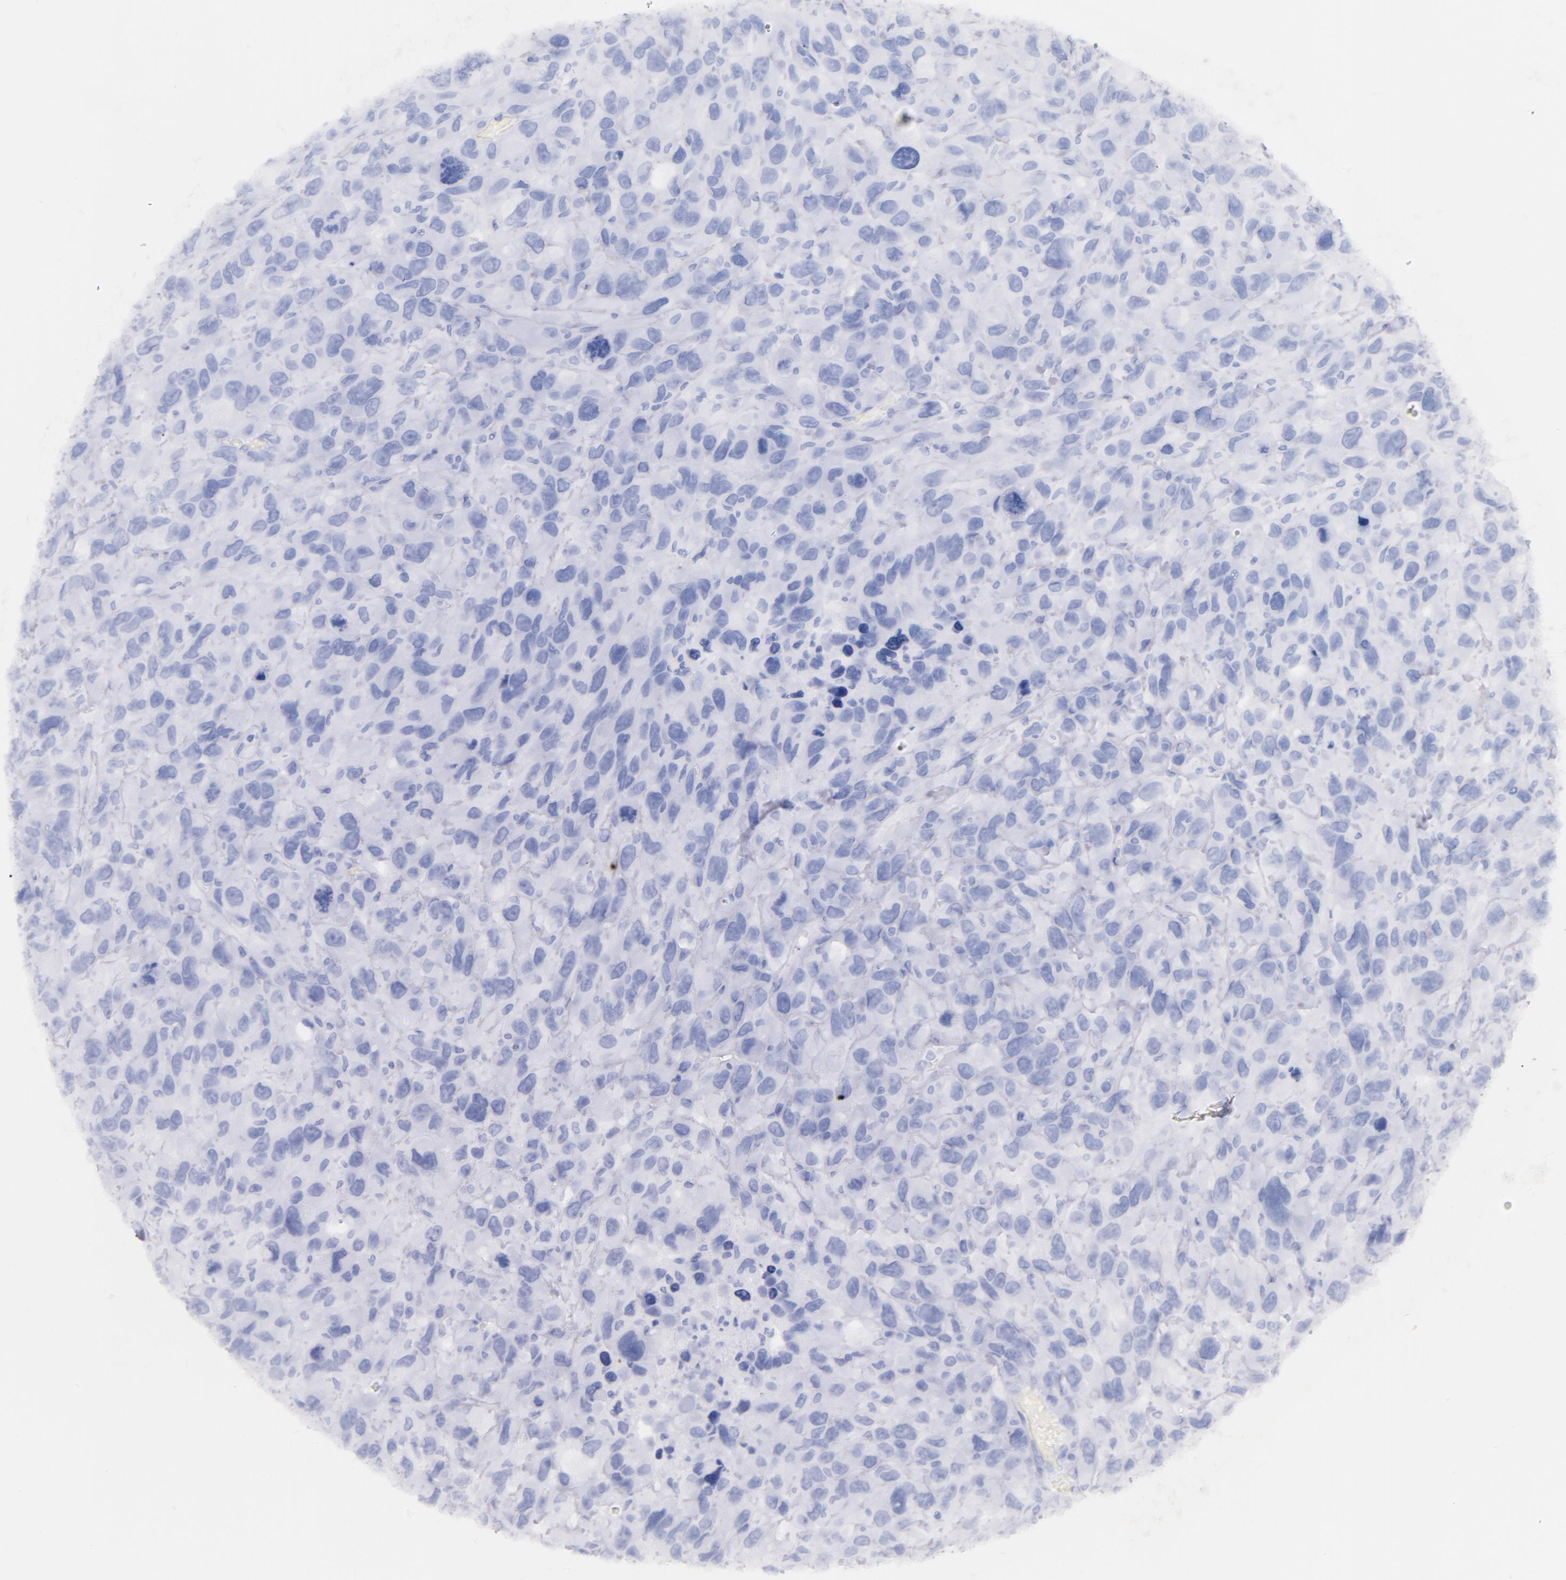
{"staining": {"intensity": "negative", "quantity": "none", "location": "none"}, "tissue": "renal cancer", "cell_type": "Tumor cells", "image_type": "cancer", "snomed": [{"axis": "morphology", "description": "Adenocarcinoma, NOS"}, {"axis": "topography", "description": "Kidney"}], "caption": "DAB immunohistochemical staining of renal cancer demonstrates no significant expression in tumor cells.", "gene": "CD44", "patient": {"sex": "male", "age": 79}}